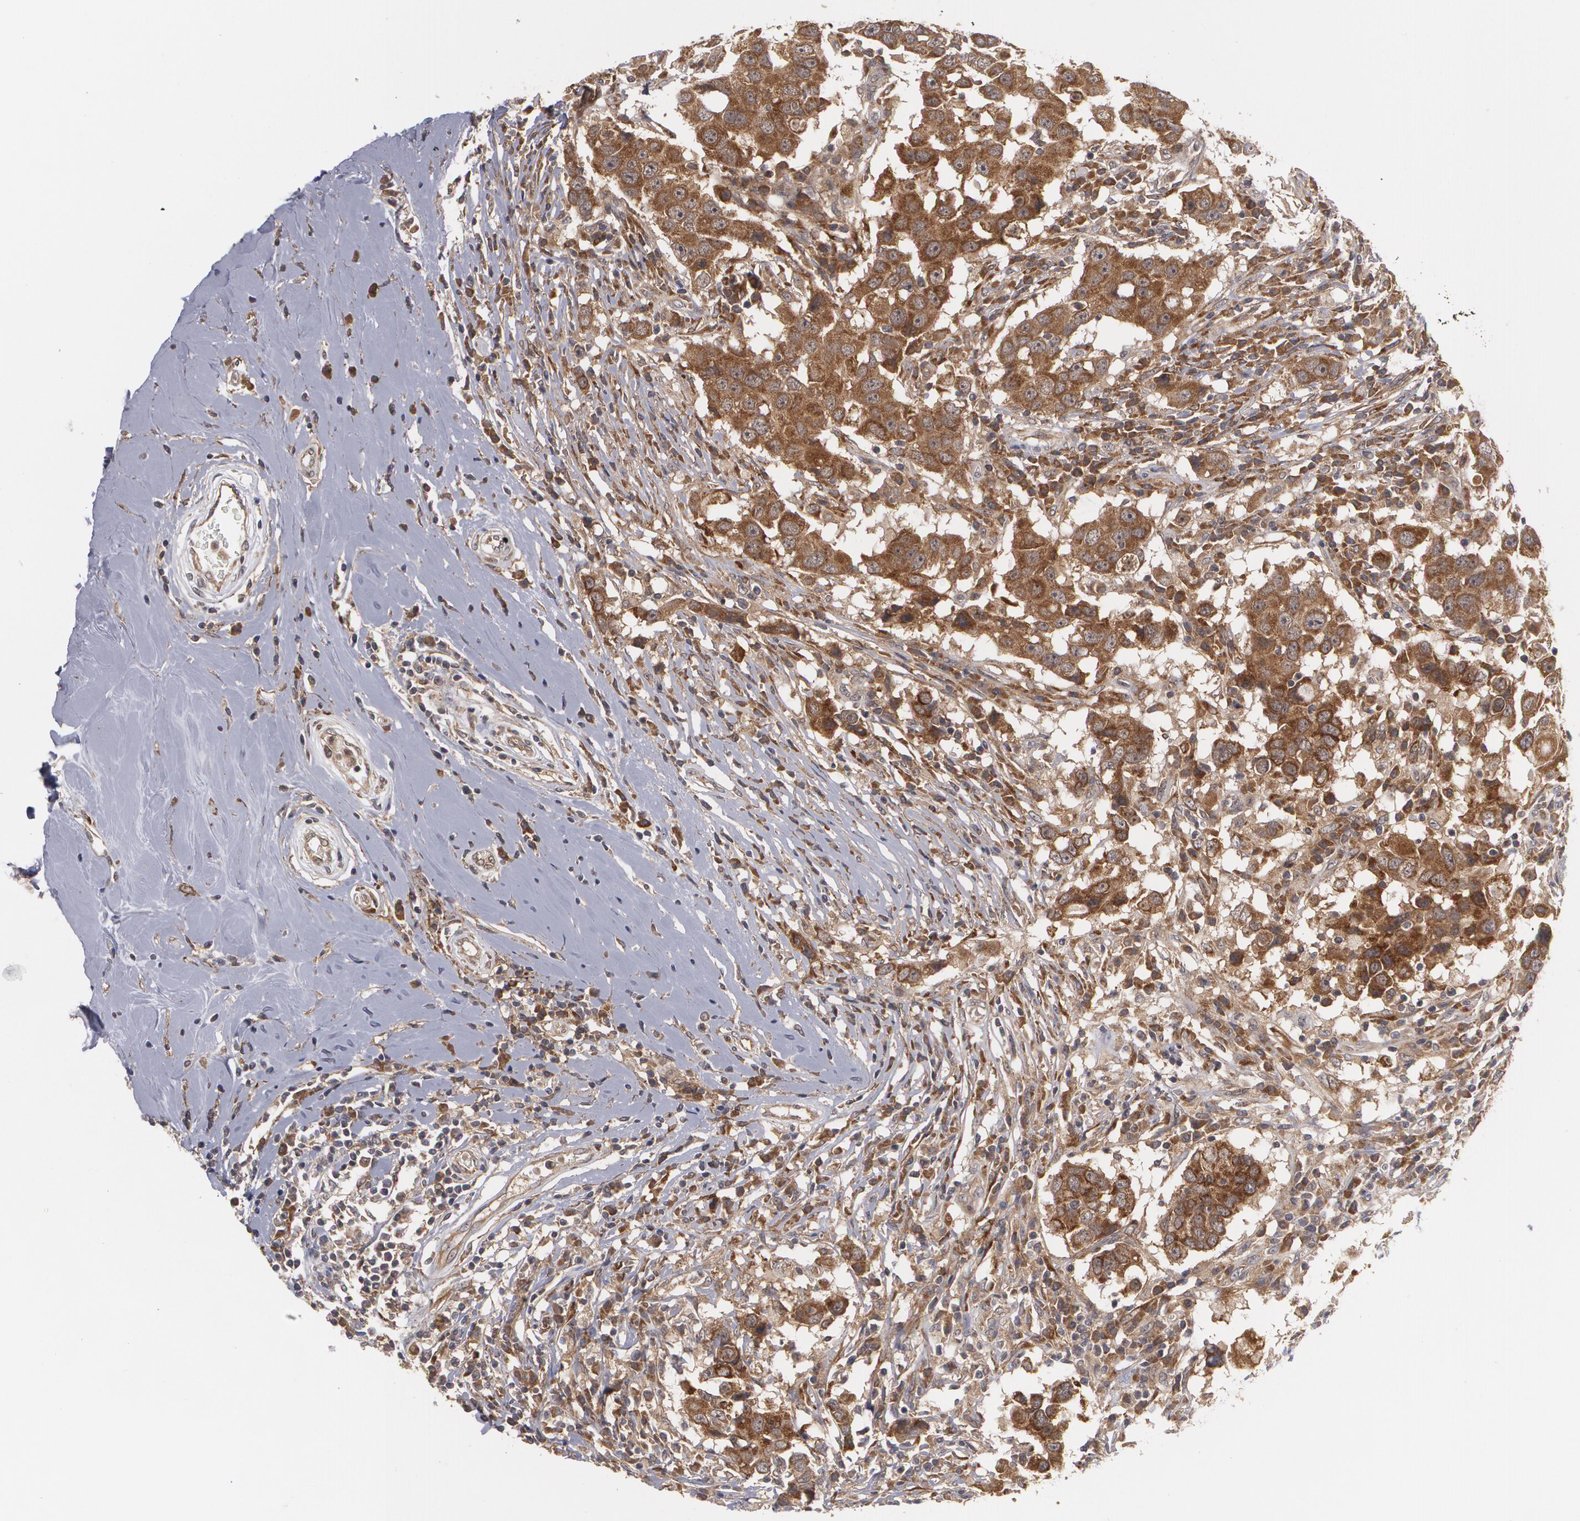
{"staining": {"intensity": "moderate", "quantity": ">75%", "location": "cytoplasmic/membranous"}, "tissue": "breast cancer", "cell_type": "Tumor cells", "image_type": "cancer", "snomed": [{"axis": "morphology", "description": "Duct carcinoma"}, {"axis": "topography", "description": "Breast"}], "caption": "Immunohistochemical staining of breast cancer (infiltrating ductal carcinoma) shows medium levels of moderate cytoplasmic/membranous expression in approximately >75% of tumor cells.", "gene": "BMP6", "patient": {"sex": "female", "age": 27}}